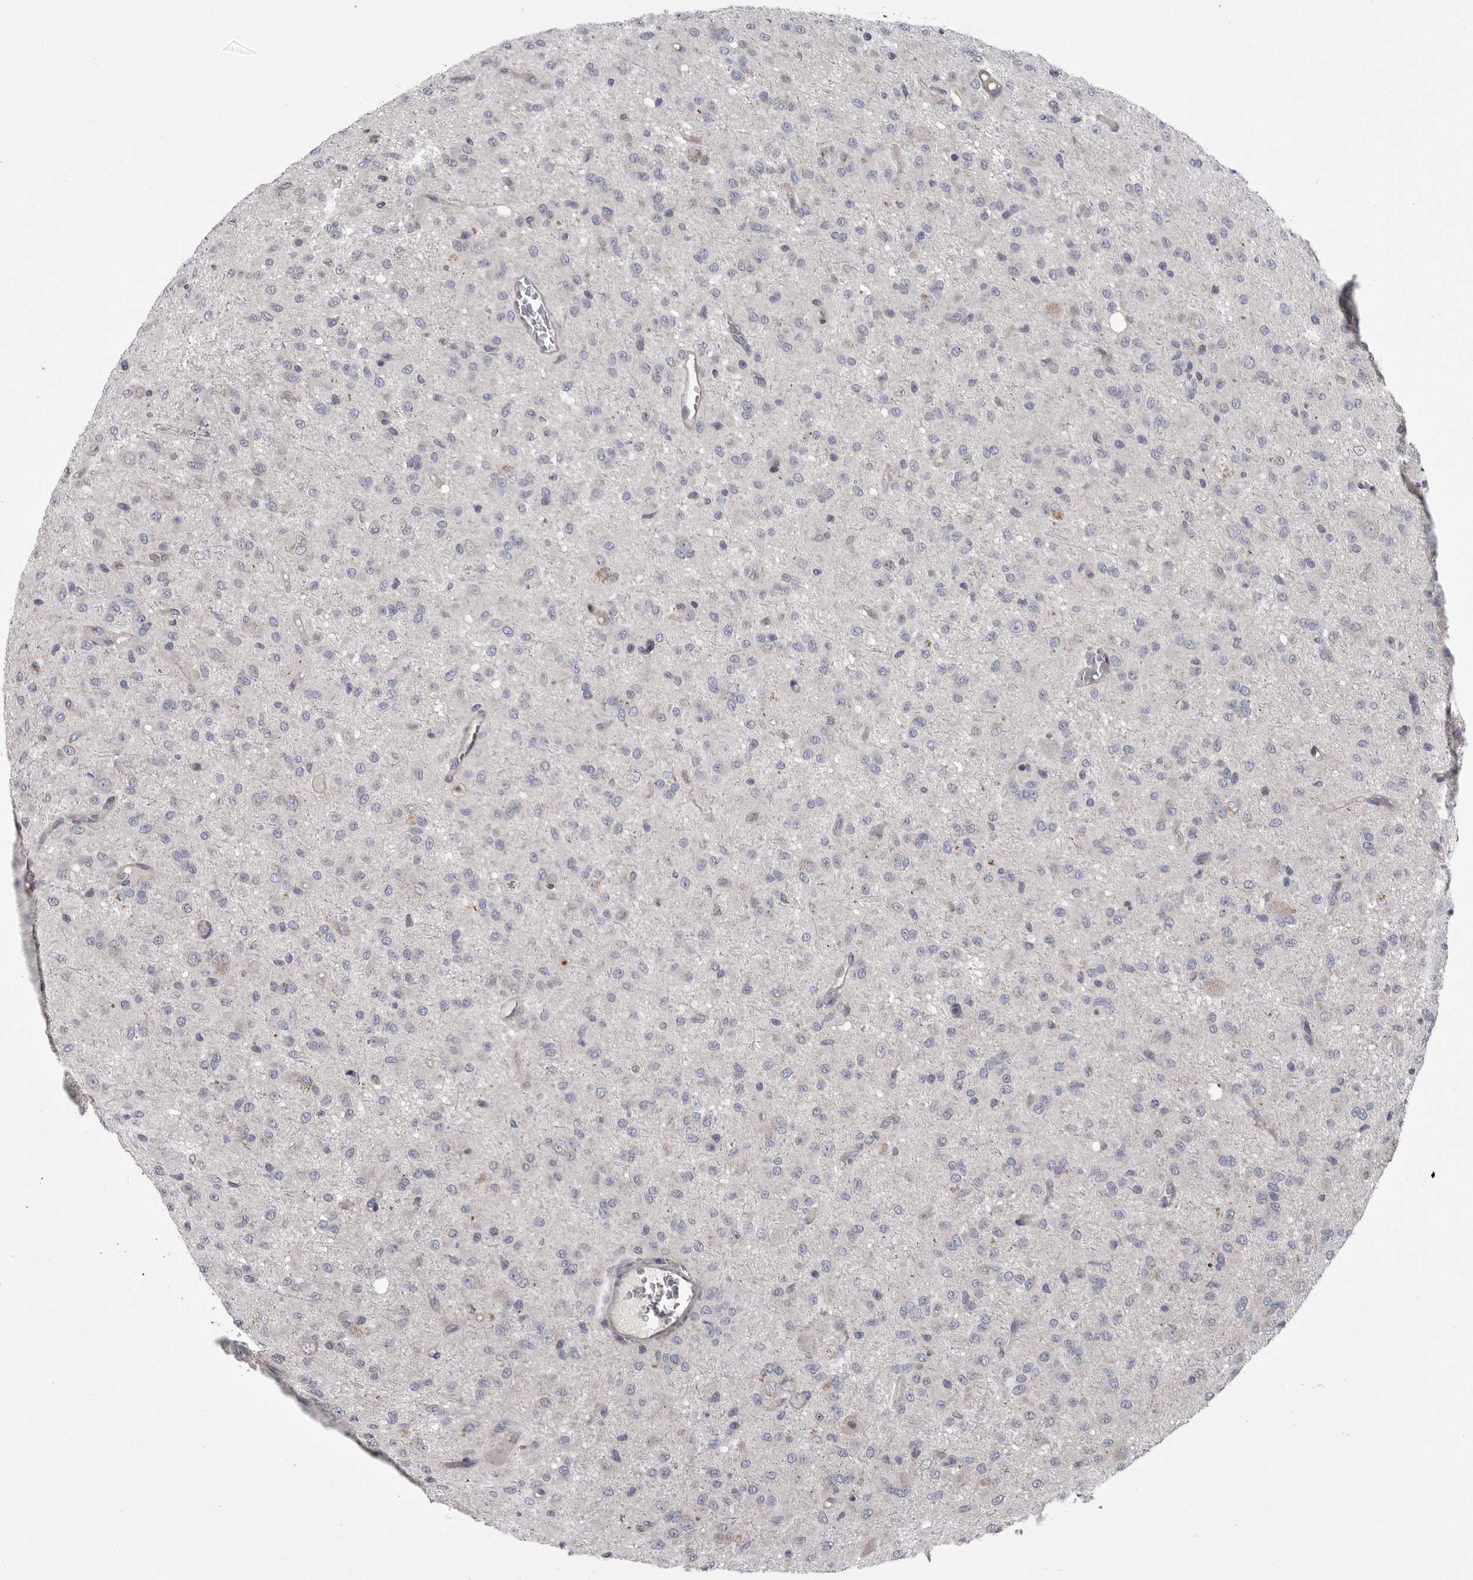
{"staining": {"intensity": "negative", "quantity": "none", "location": "none"}, "tissue": "glioma", "cell_type": "Tumor cells", "image_type": "cancer", "snomed": [{"axis": "morphology", "description": "Glioma, malignant, High grade"}, {"axis": "topography", "description": "Brain"}], "caption": "Immunohistochemistry (IHC) of glioma displays no expression in tumor cells.", "gene": "CRP", "patient": {"sex": "female", "age": 59}}